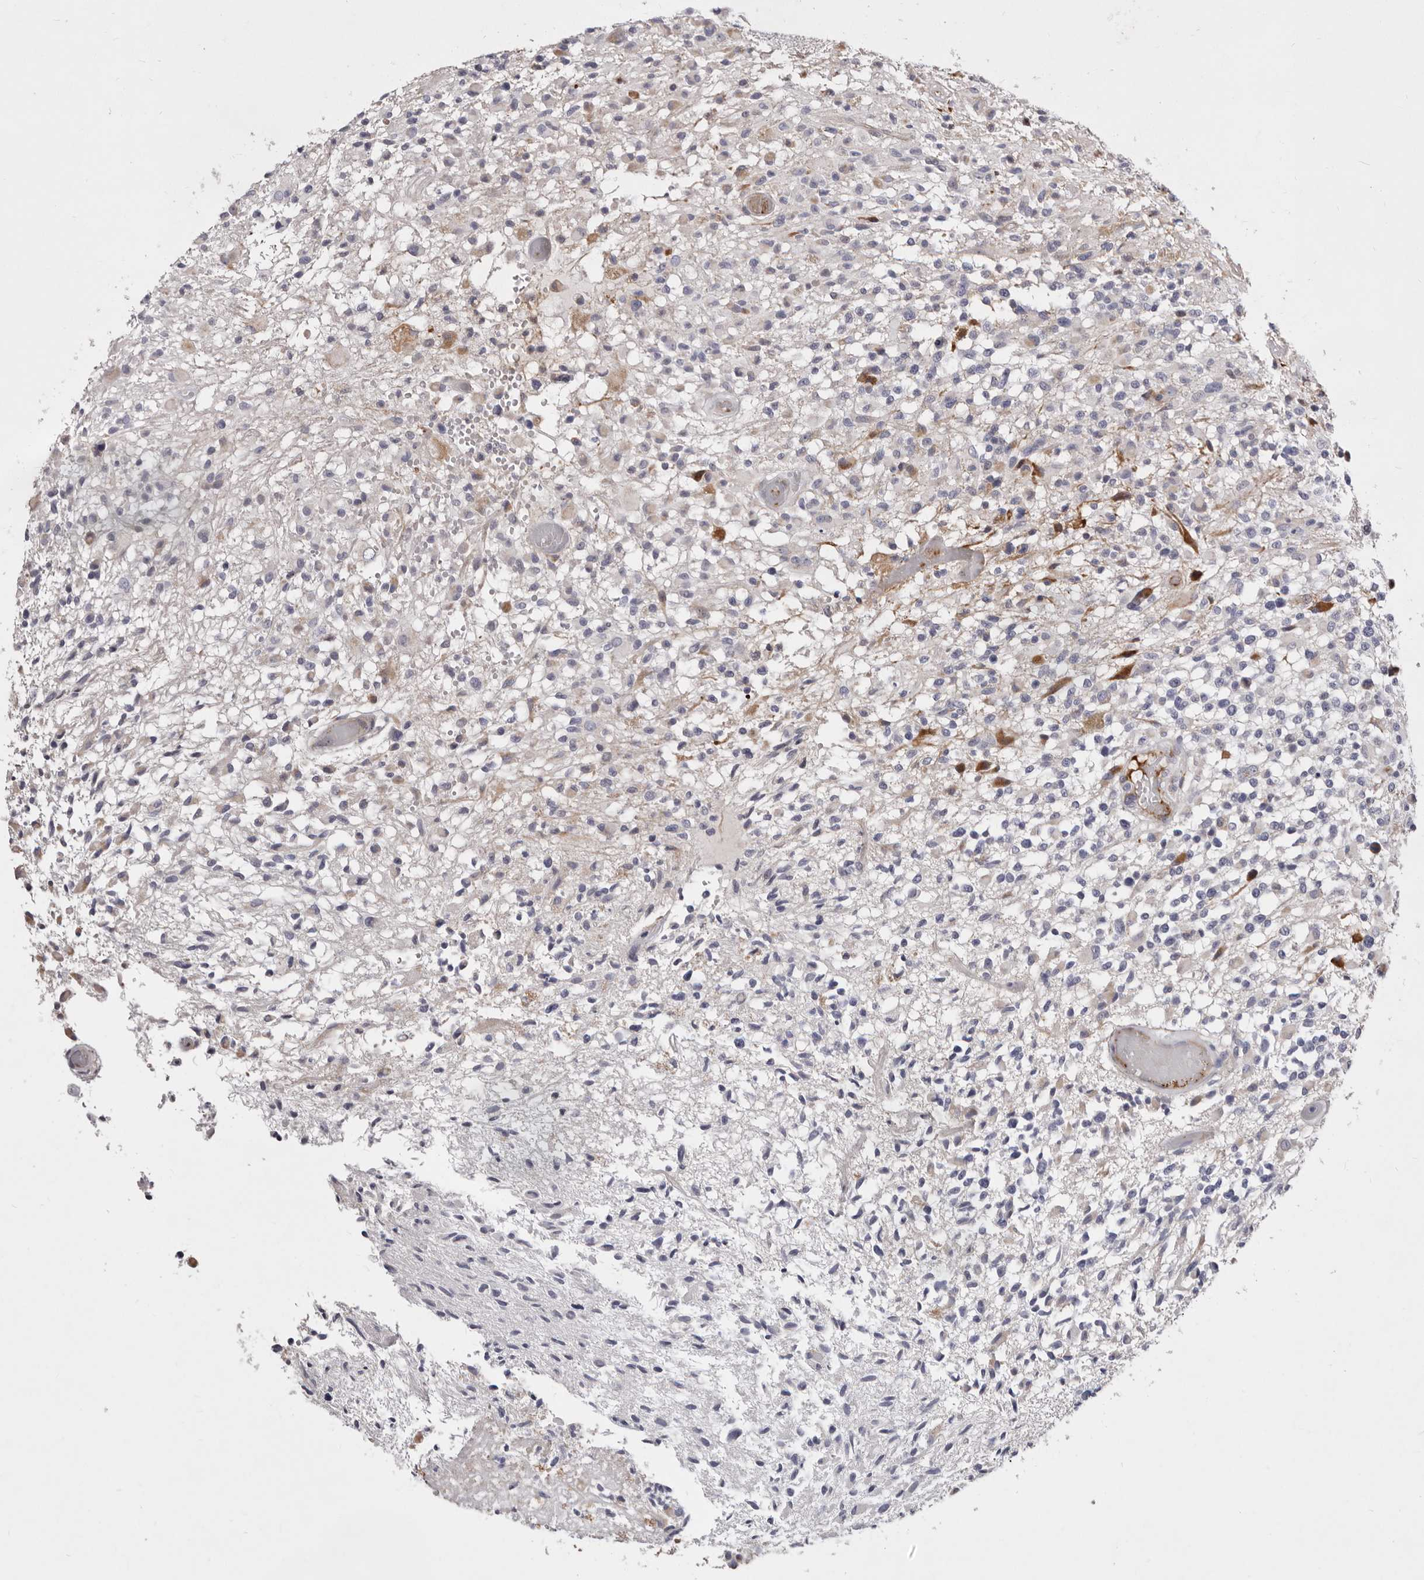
{"staining": {"intensity": "negative", "quantity": "none", "location": "none"}, "tissue": "glioma", "cell_type": "Tumor cells", "image_type": "cancer", "snomed": [{"axis": "morphology", "description": "Glioma, malignant, High grade"}, {"axis": "morphology", "description": "Glioblastoma, NOS"}, {"axis": "topography", "description": "Brain"}], "caption": "The IHC image has no significant expression in tumor cells of glioblastoma tissue. The staining was performed using DAB (3,3'-diaminobenzidine) to visualize the protein expression in brown, while the nuclei were stained in blue with hematoxylin (Magnification: 20x).", "gene": "NUBPL", "patient": {"sex": "male", "age": 60}}